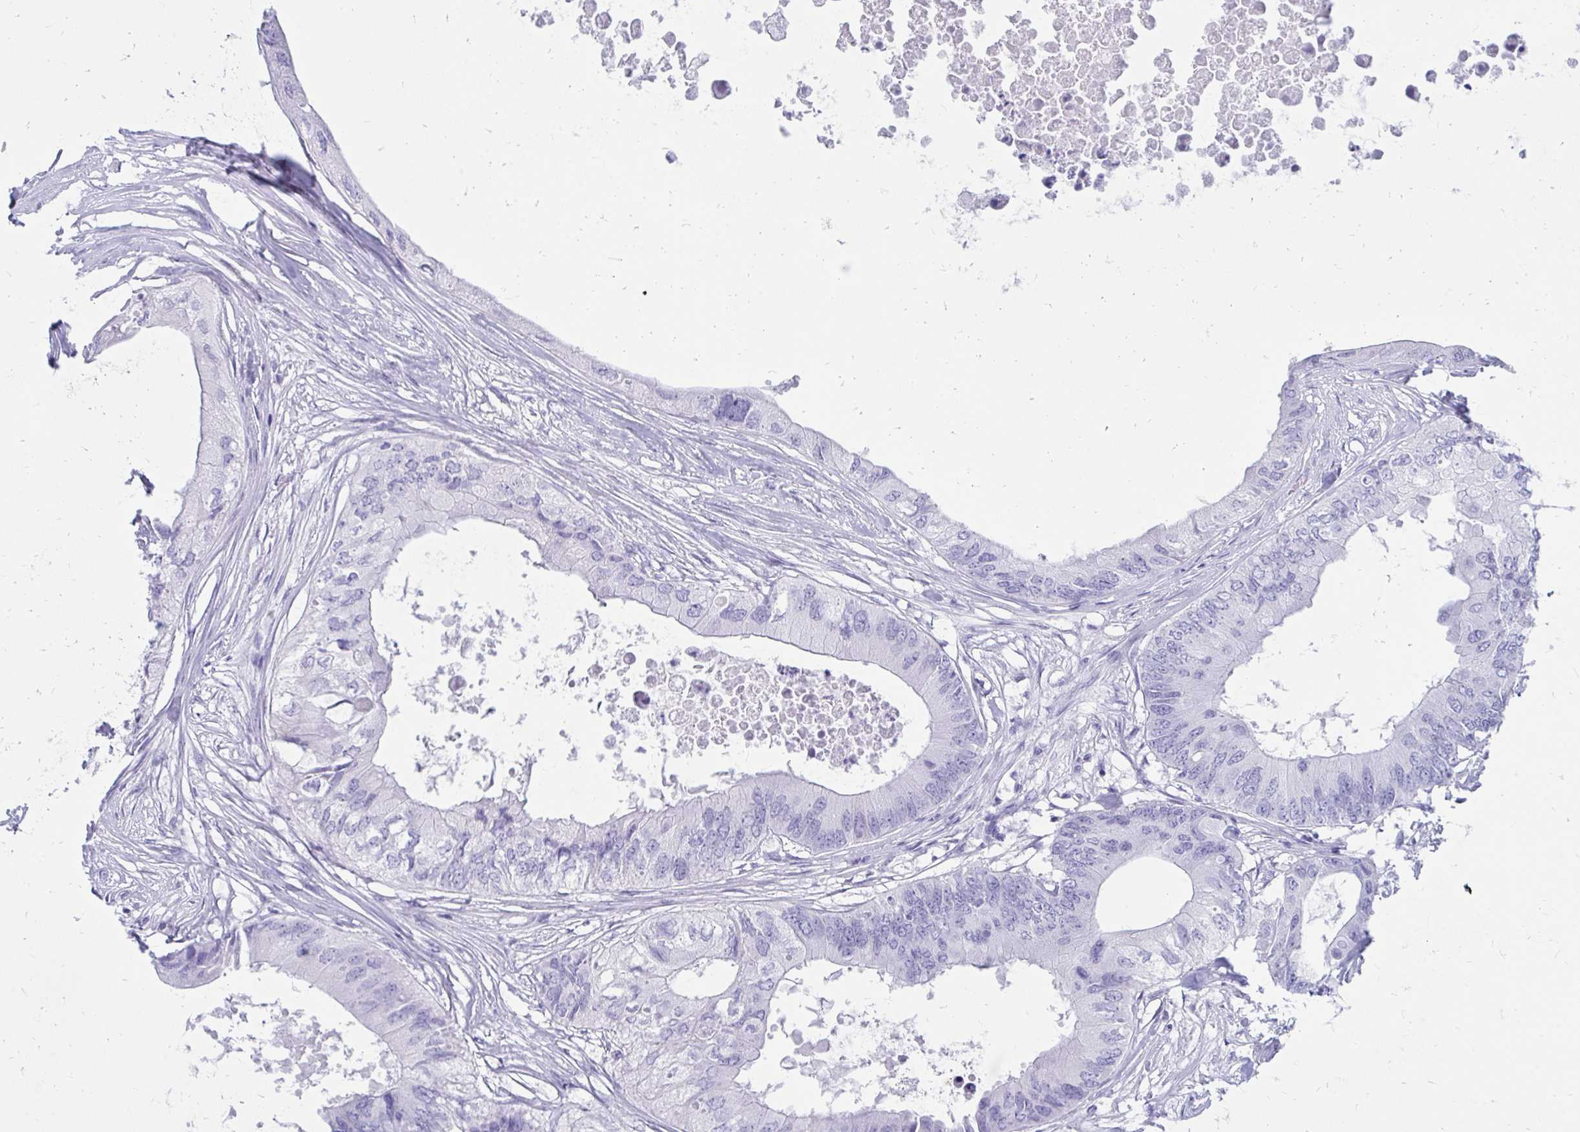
{"staining": {"intensity": "negative", "quantity": "none", "location": "none"}, "tissue": "colorectal cancer", "cell_type": "Tumor cells", "image_type": "cancer", "snomed": [{"axis": "morphology", "description": "Adenocarcinoma, NOS"}, {"axis": "topography", "description": "Colon"}], "caption": "Immunohistochemical staining of human adenocarcinoma (colorectal) reveals no significant expression in tumor cells. (Immunohistochemistry (ihc), brightfield microscopy, high magnification).", "gene": "OR10R2", "patient": {"sex": "male", "age": 71}}